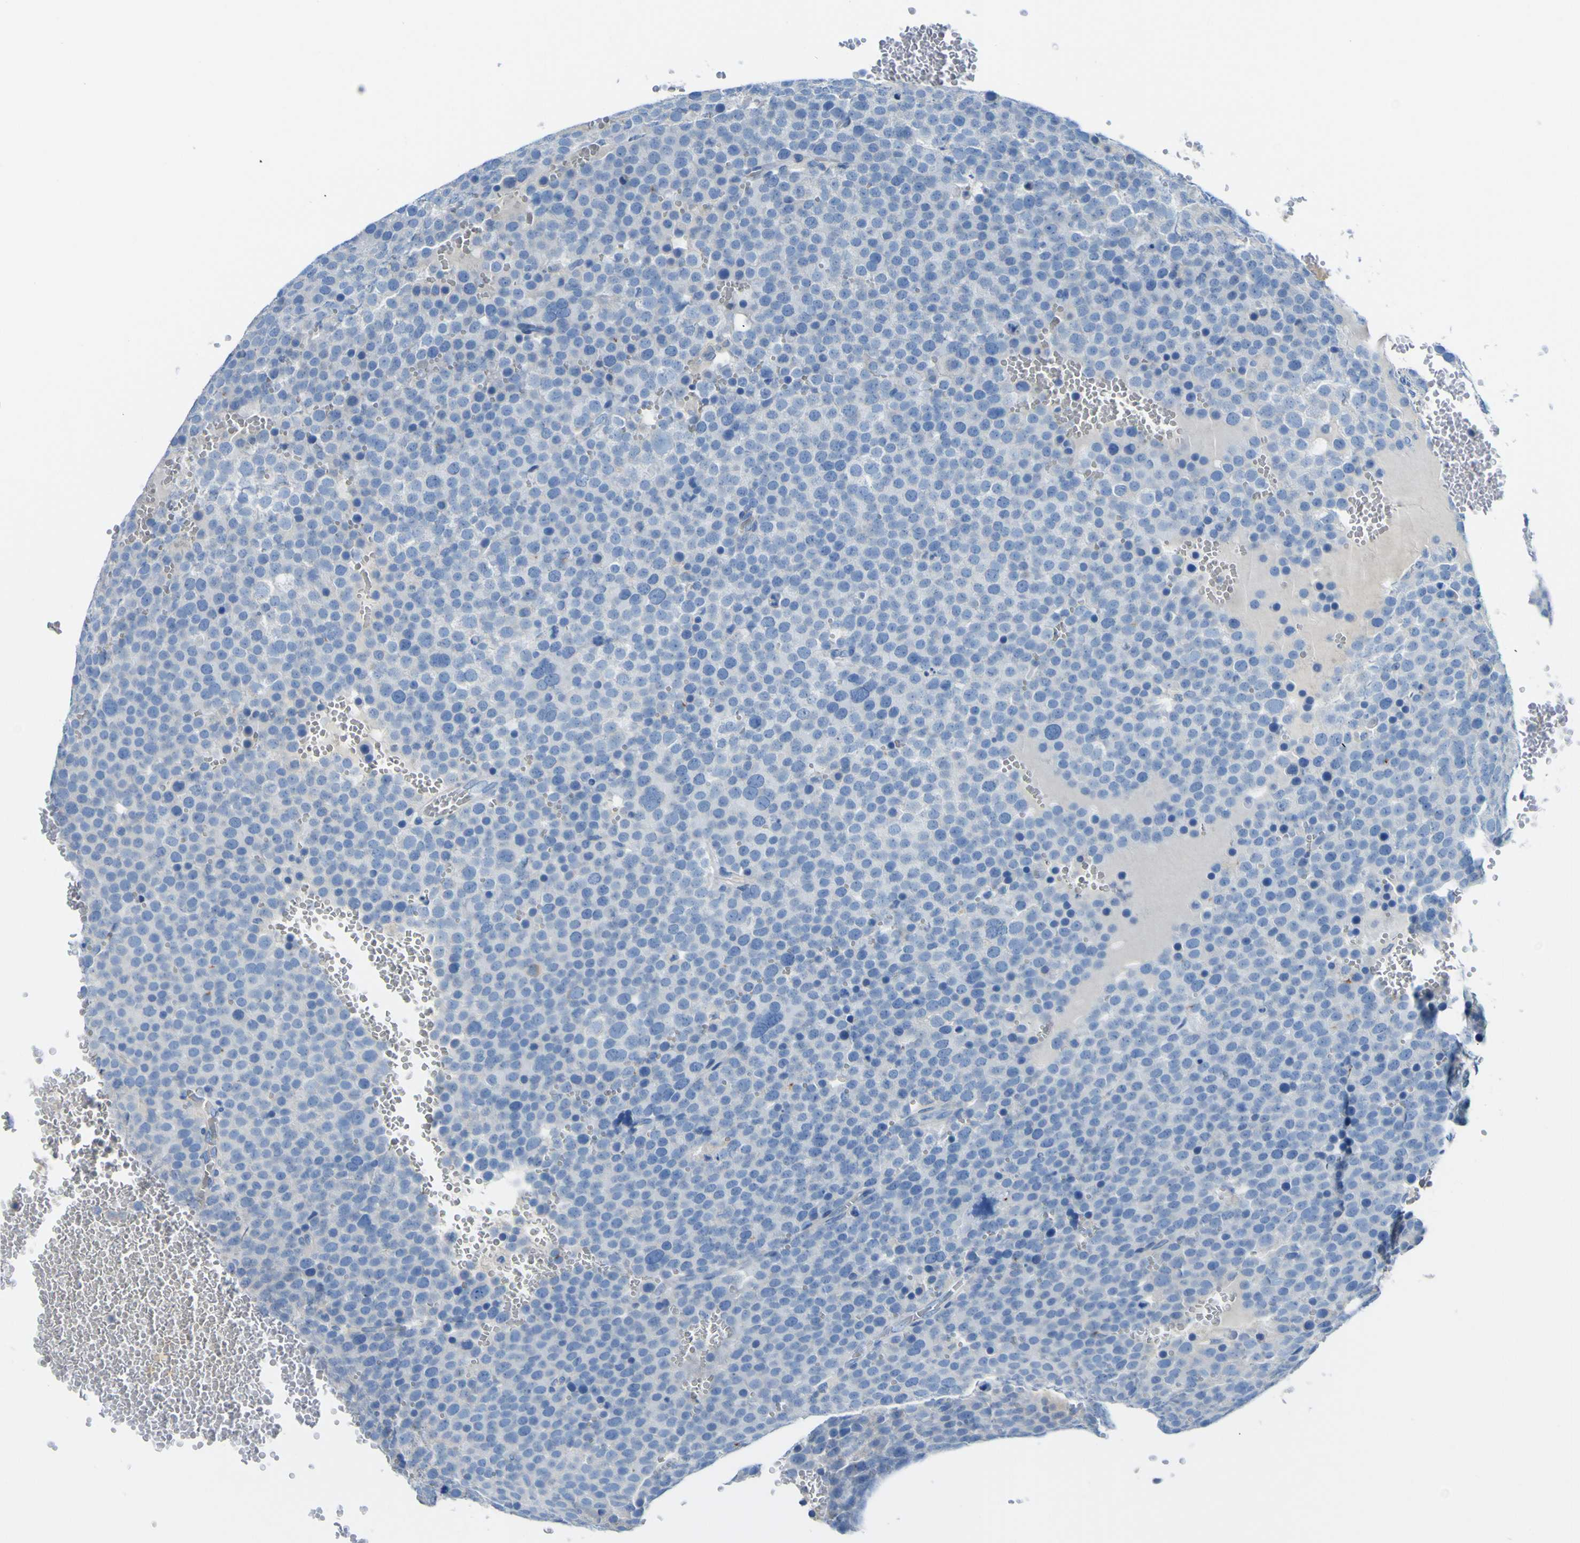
{"staining": {"intensity": "negative", "quantity": "none", "location": "none"}, "tissue": "testis cancer", "cell_type": "Tumor cells", "image_type": "cancer", "snomed": [{"axis": "morphology", "description": "Seminoma, NOS"}, {"axis": "topography", "description": "Testis"}], "caption": "Micrograph shows no protein staining in tumor cells of seminoma (testis) tissue.", "gene": "ADGRA2", "patient": {"sex": "male", "age": 71}}